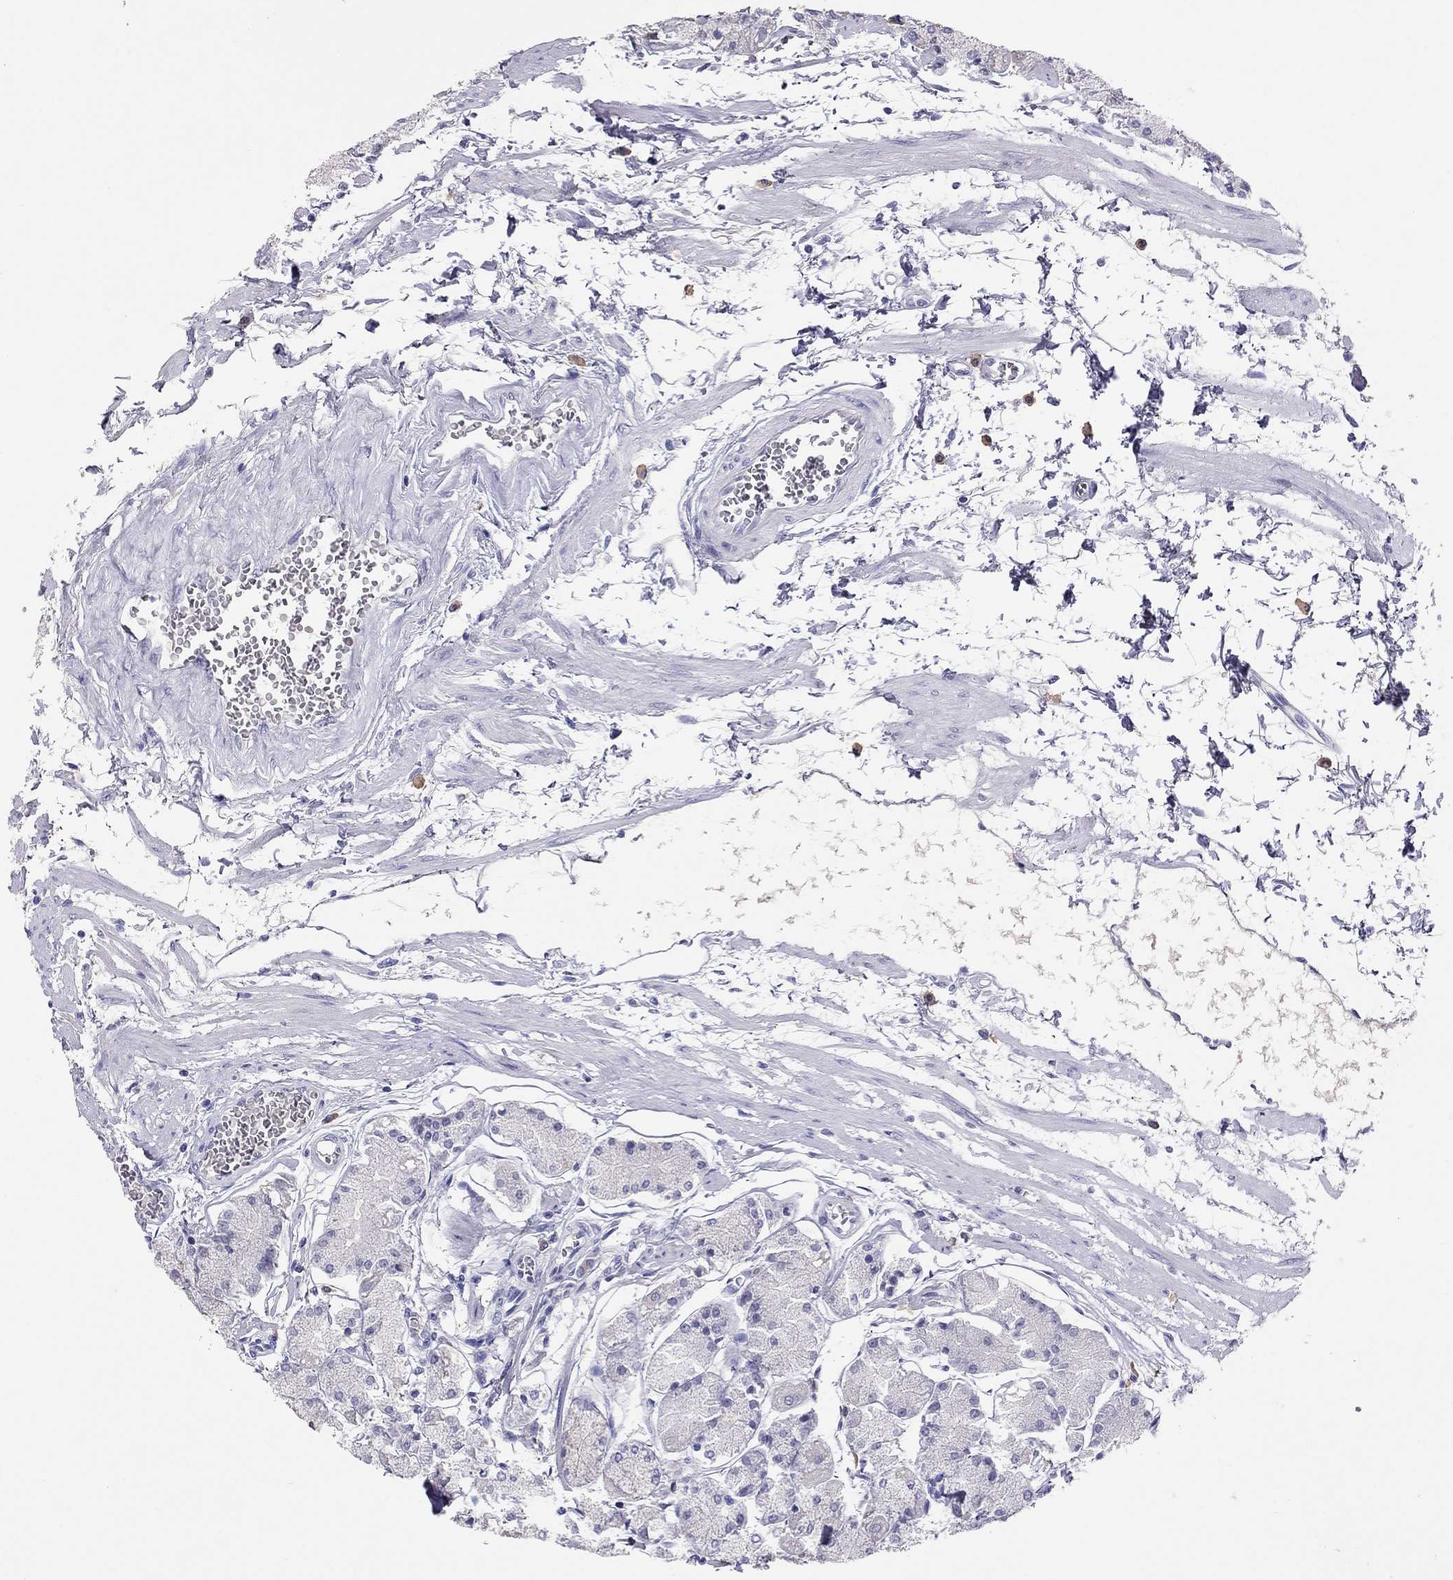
{"staining": {"intensity": "negative", "quantity": "none", "location": "none"}, "tissue": "stomach", "cell_type": "Glandular cells", "image_type": "normal", "snomed": [{"axis": "morphology", "description": "Normal tissue, NOS"}, {"axis": "topography", "description": "Stomach, upper"}], "caption": "Glandular cells show no significant protein positivity in normal stomach.", "gene": "CALHM1", "patient": {"sex": "male", "age": 60}}